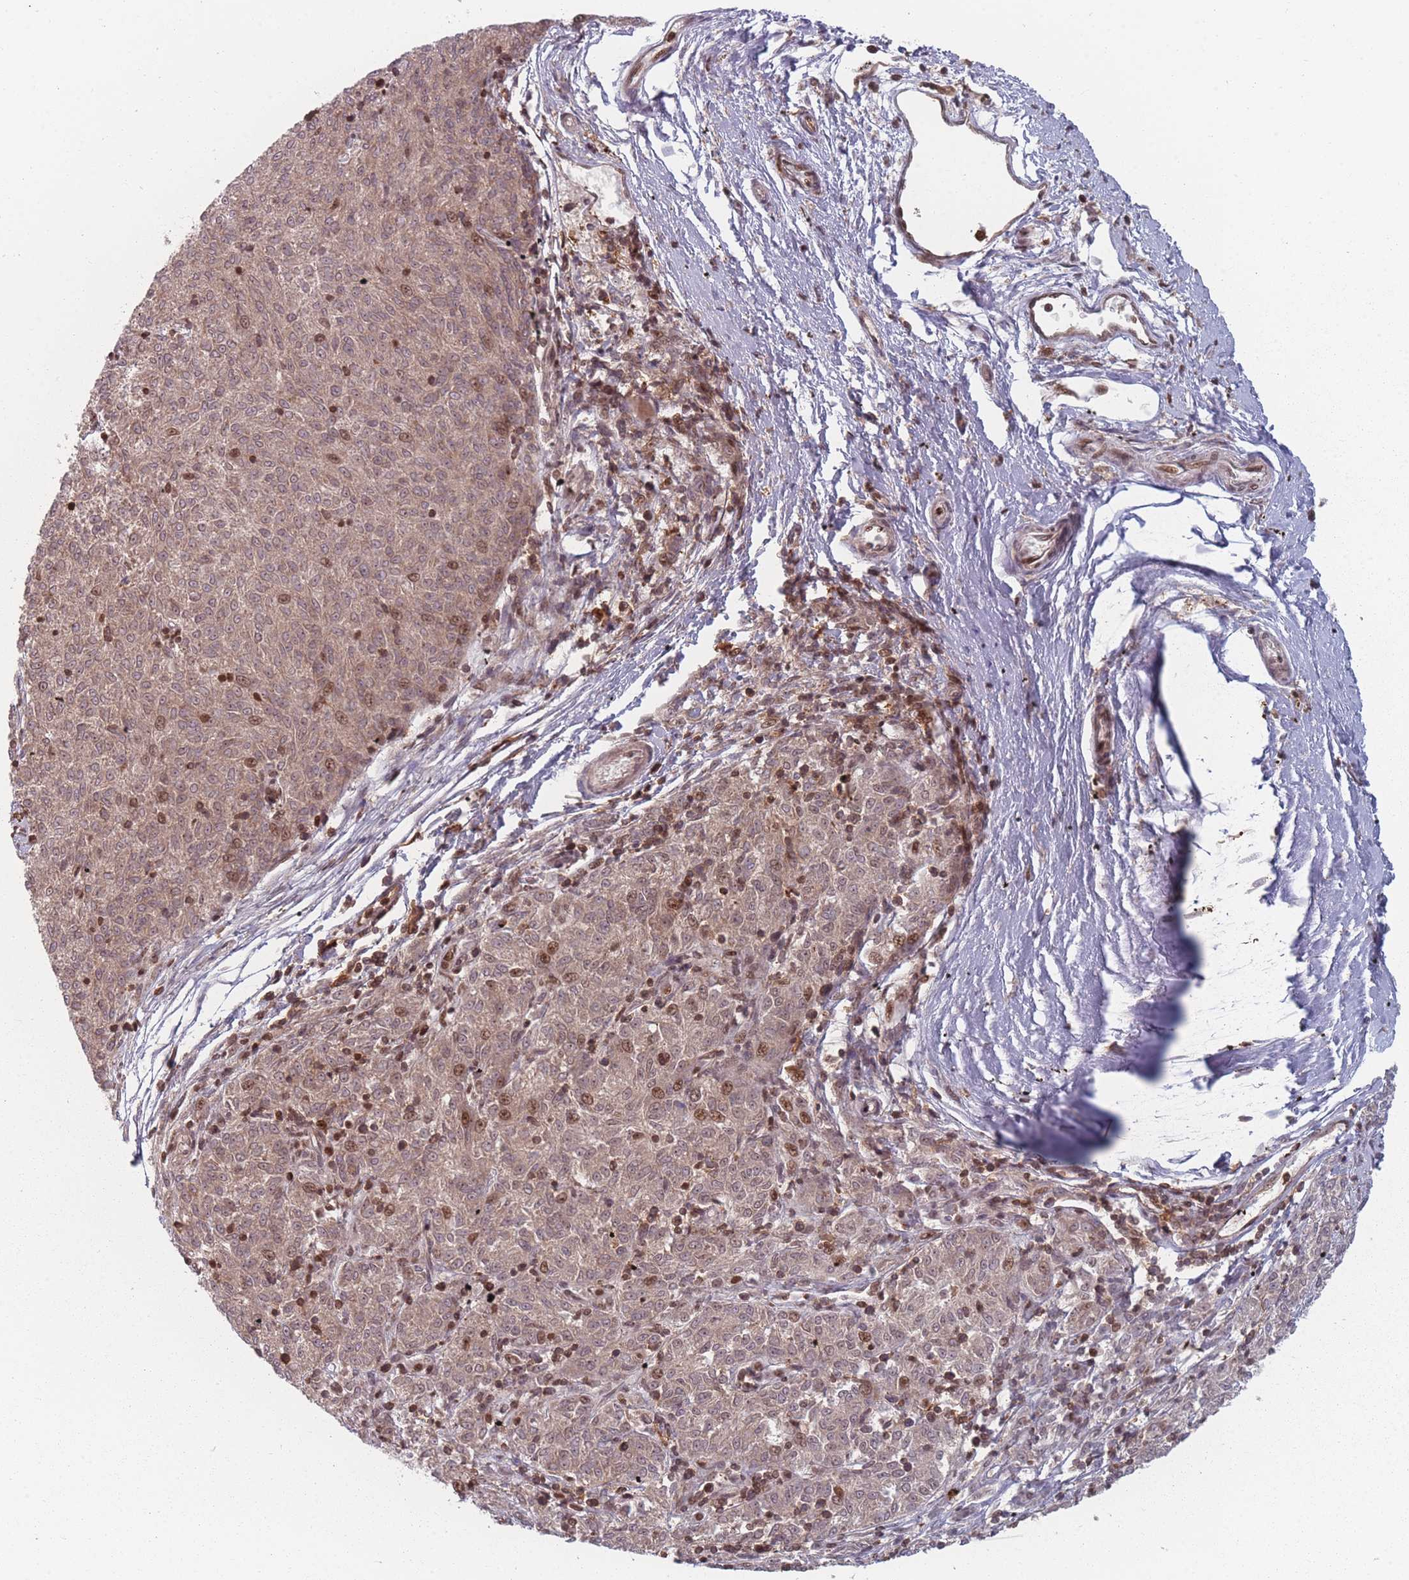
{"staining": {"intensity": "weak", "quantity": ">75%", "location": "cytoplasmic/membranous,nuclear"}, "tissue": "melanoma", "cell_type": "Tumor cells", "image_type": "cancer", "snomed": [{"axis": "morphology", "description": "Malignant melanoma, NOS"}, {"axis": "topography", "description": "Skin"}], "caption": "DAB immunohistochemical staining of melanoma demonstrates weak cytoplasmic/membranous and nuclear protein staining in about >75% of tumor cells. (IHC, brightfield microscopy, high magnification).", "gene": "WDR55", "patient": {"sex": "female", "age": 72}}